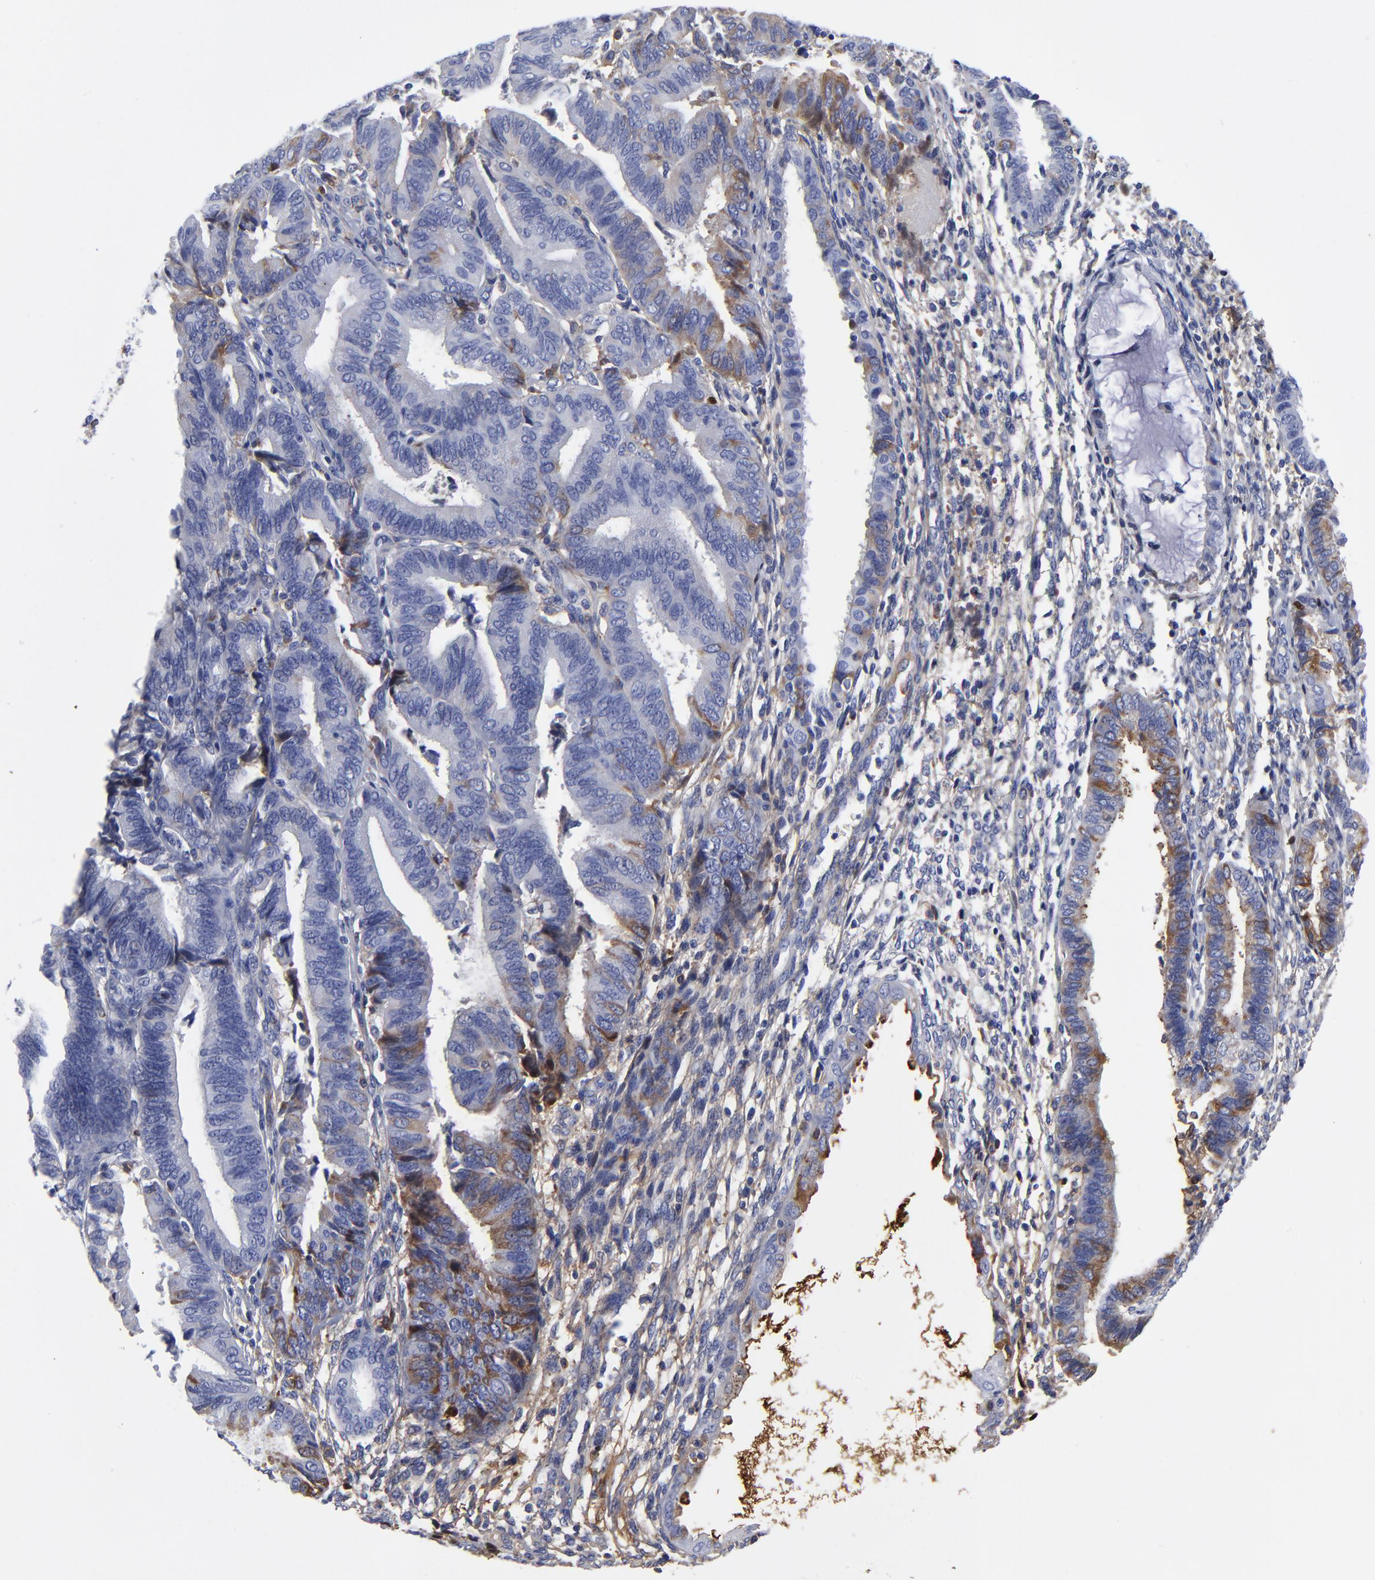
{"staining": {"intensity": "moderate", "quantity": "<25%", "location": "cytoplasmic/membranous"}, "tissue": "endometrial cancer", "cell_type": "Tumor cells", "image_type": "cancer", "snomed": [{"axis": "morphology", "description": "Adenocarcinoma, NOS"}, {"axis": "topography", "description": "Endometrium"}], "caption": "Tumor cells exhibit low levels of moderate cytoplasmic/membranous positivity in approximately <25% of cells in endometrial cancer. The staining was performed using DAB to visualize the protein expression in brown, while the nuclei were stained in blue with hematoxylin (Magnification: 20x).", "gene": "DCN", "patient": {"sex": "female", "age": 63}}